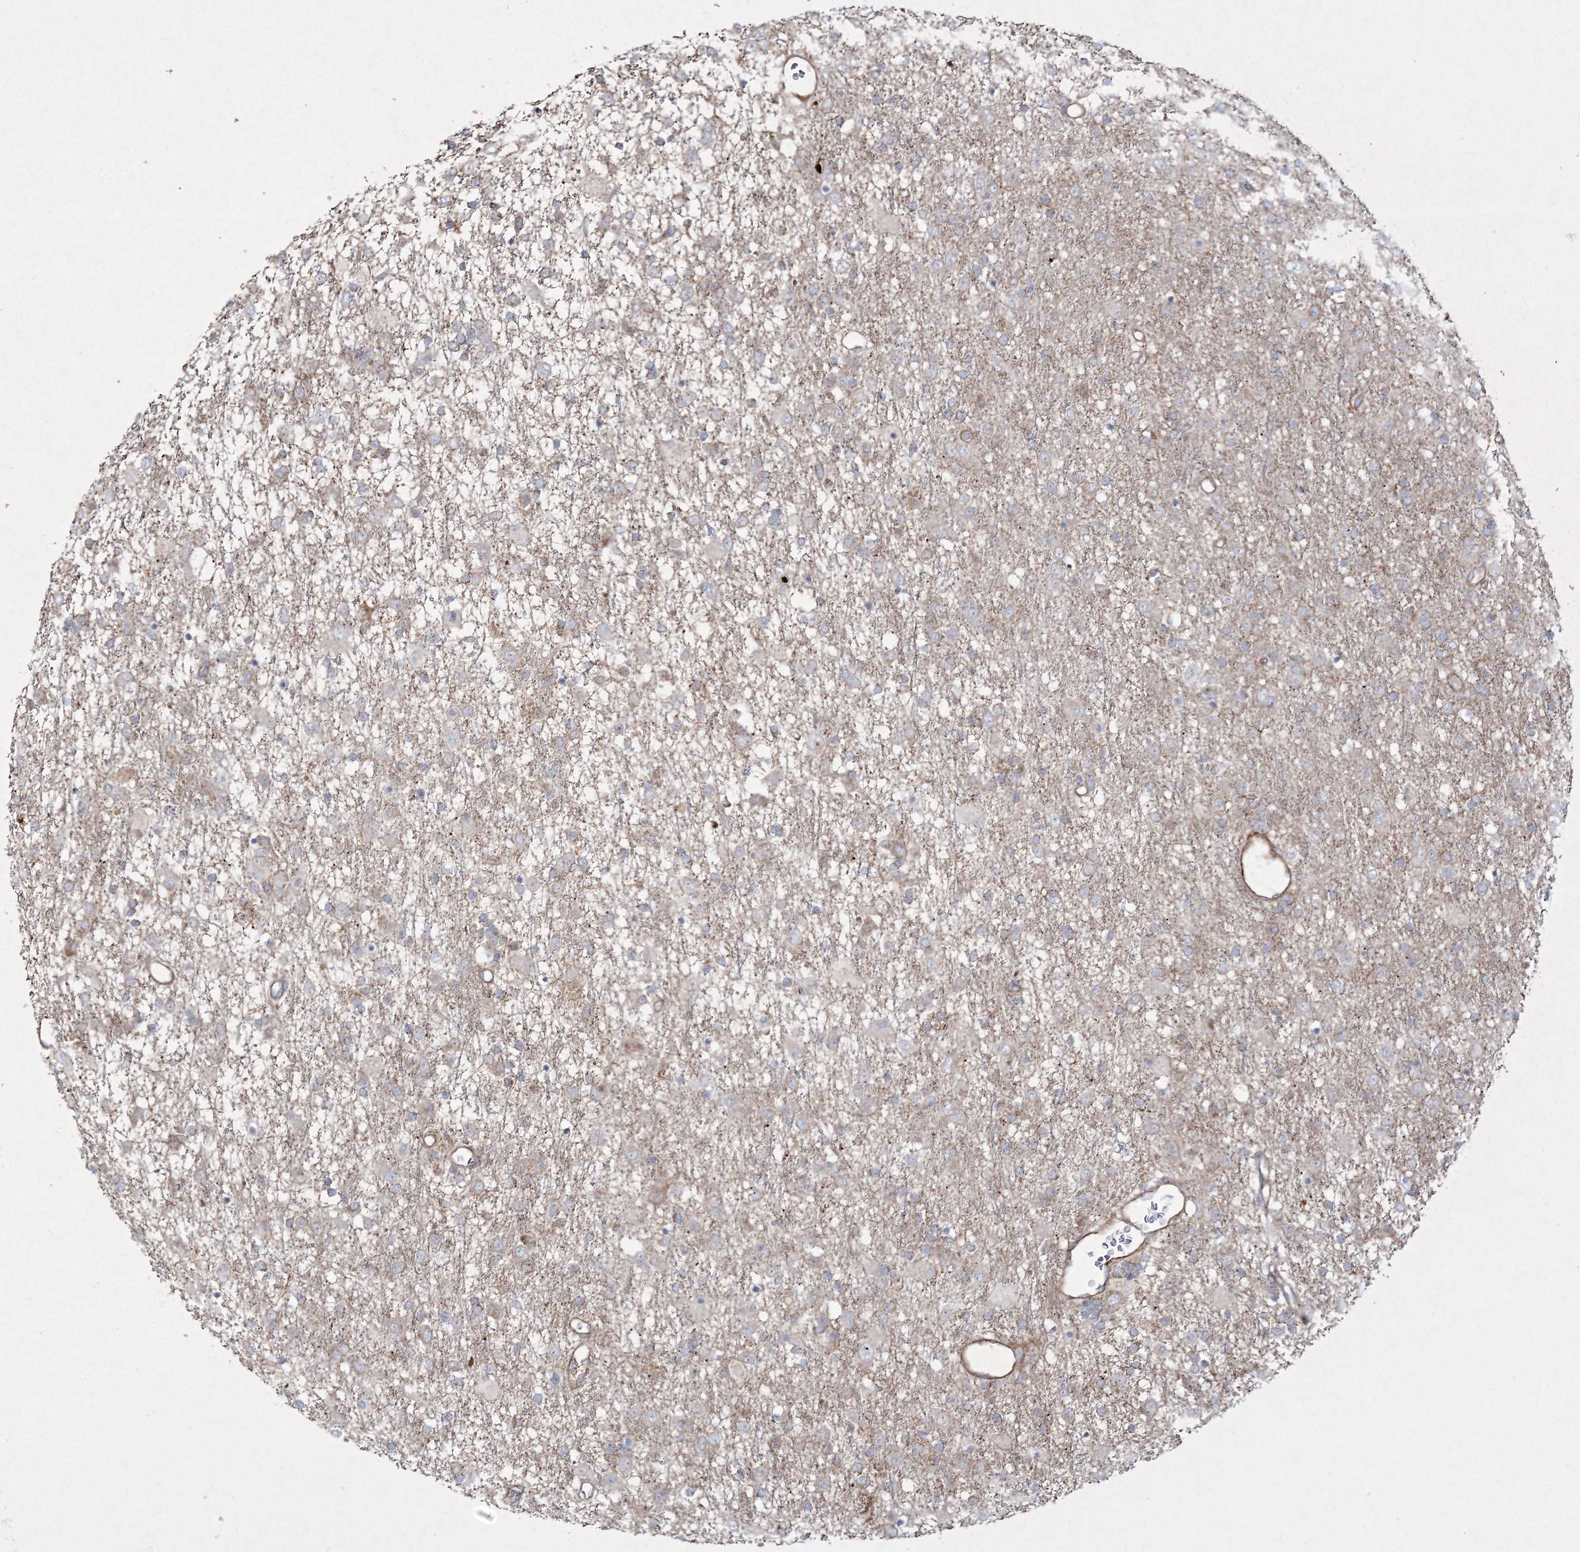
{"staining": {"intensity": "weak", "quantity": "<25%", "location": "cytoplasmic/membranous"}, "tissue": "glioma", "cell_type": "Tumor cells", "image_type": "cancer", "snomed": [{"axis": "morphology", "description": "Glioma, malignant, Low grade"}, {"axis": "topography", "description": "Brain"}], "caption": "Tumor cells show no significant expression in malignant glioma (low-grade).", "gene": "RICTOR", "patient": {"sex": "male", "age": 65}}